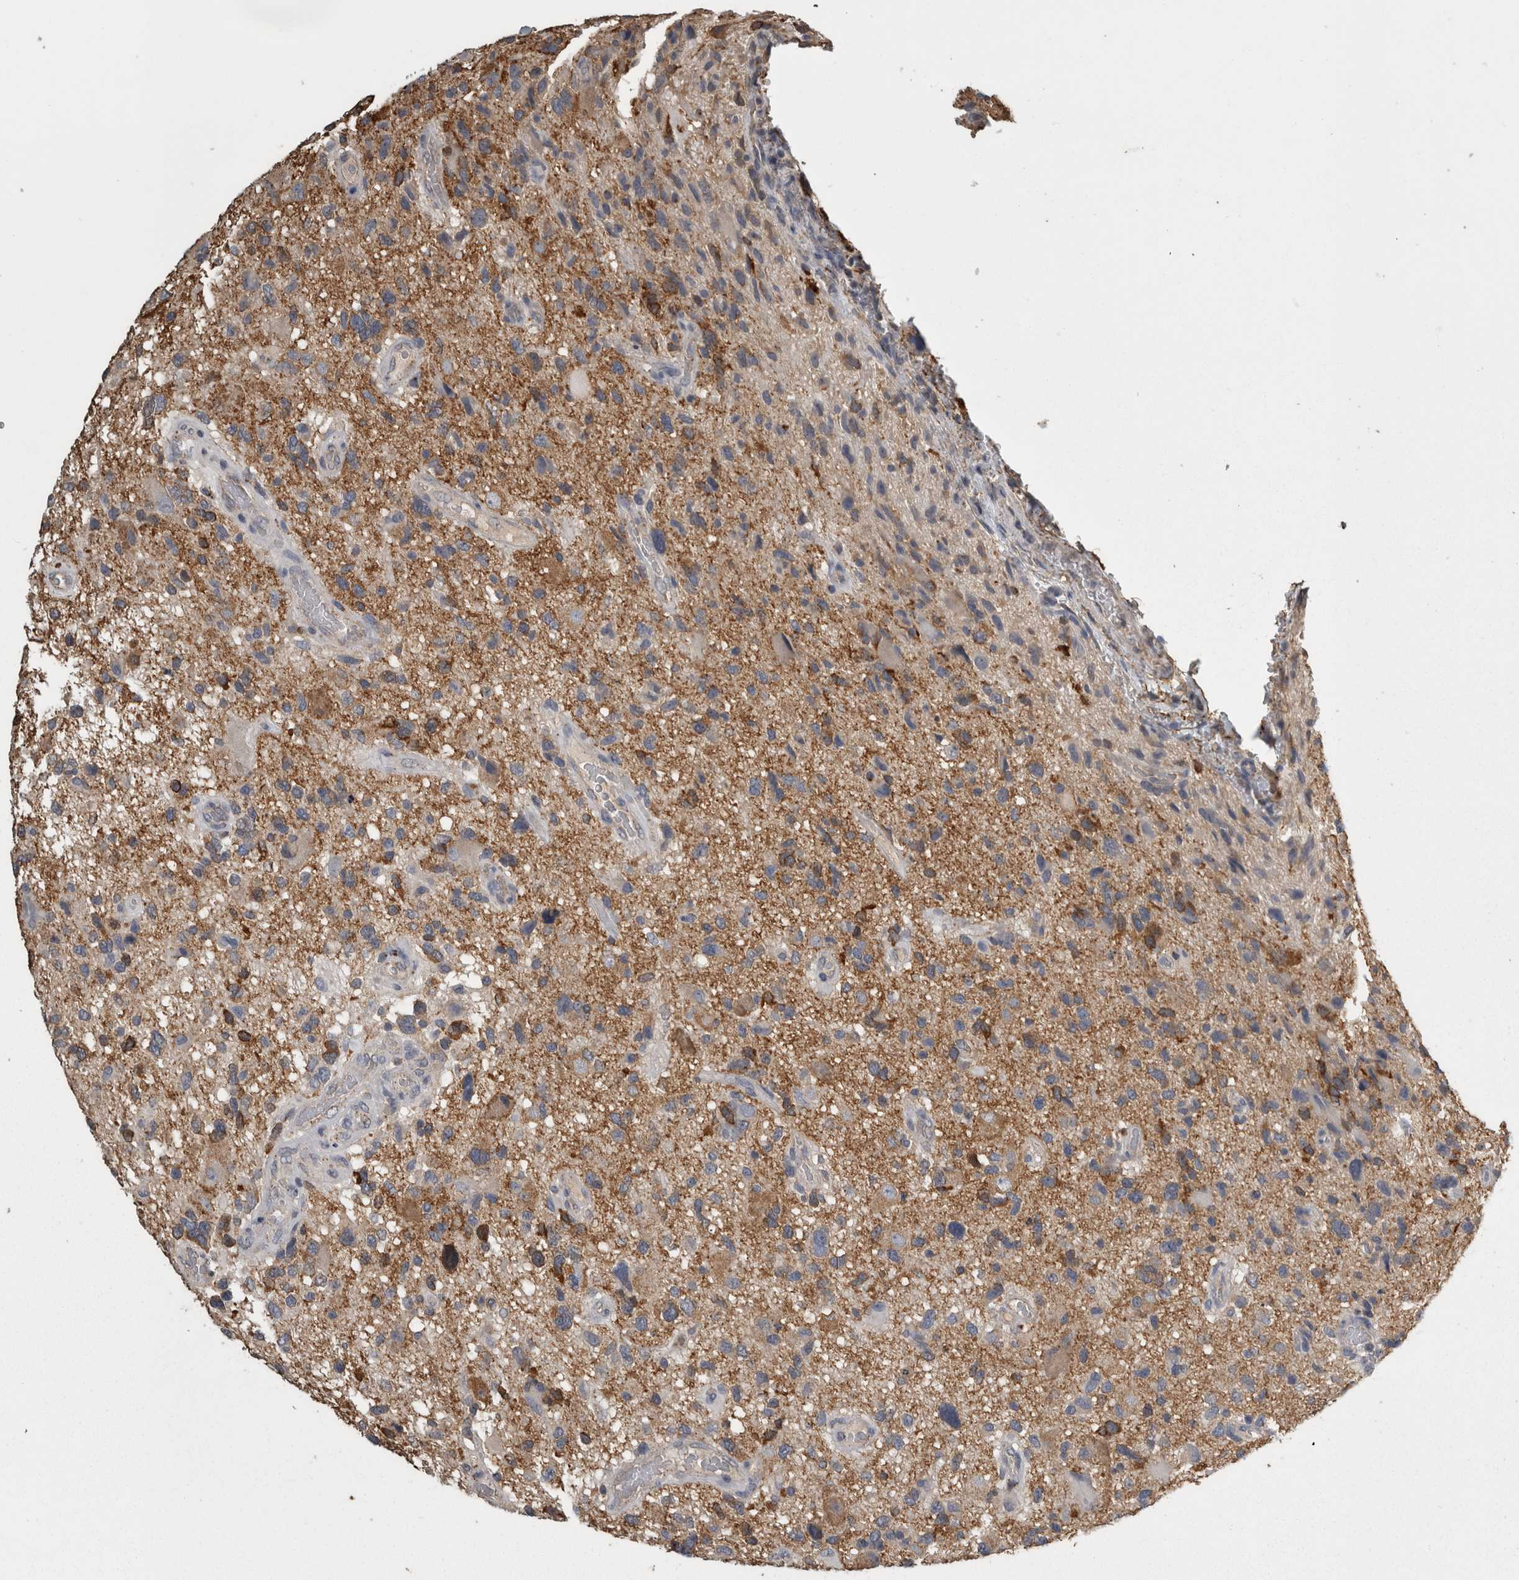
{"staining": {"intensity": "weak", "quantity": "25%-75%", "location": "cytoplasmic/membranous"}, "tissue": "glioma", "cell_type": "Tumor cells", "image_type": "cancer", "snomed": [{"axis": "morphology", "description": "Glioma, malignant, High grade"}, {"axis": "topography", "description": "Brain"}], "caption": "Protein positivity by IHC exhibits weak cytoplasmic/membranous positivity in about 25%-75% of tumor cells in glioma. (DAB (3,3'-diaminobenzidine) = brown stain, brightfield microscopy at high magnification).", "gene": "FRK", "patient": {"sex": "male", "age": 33}}